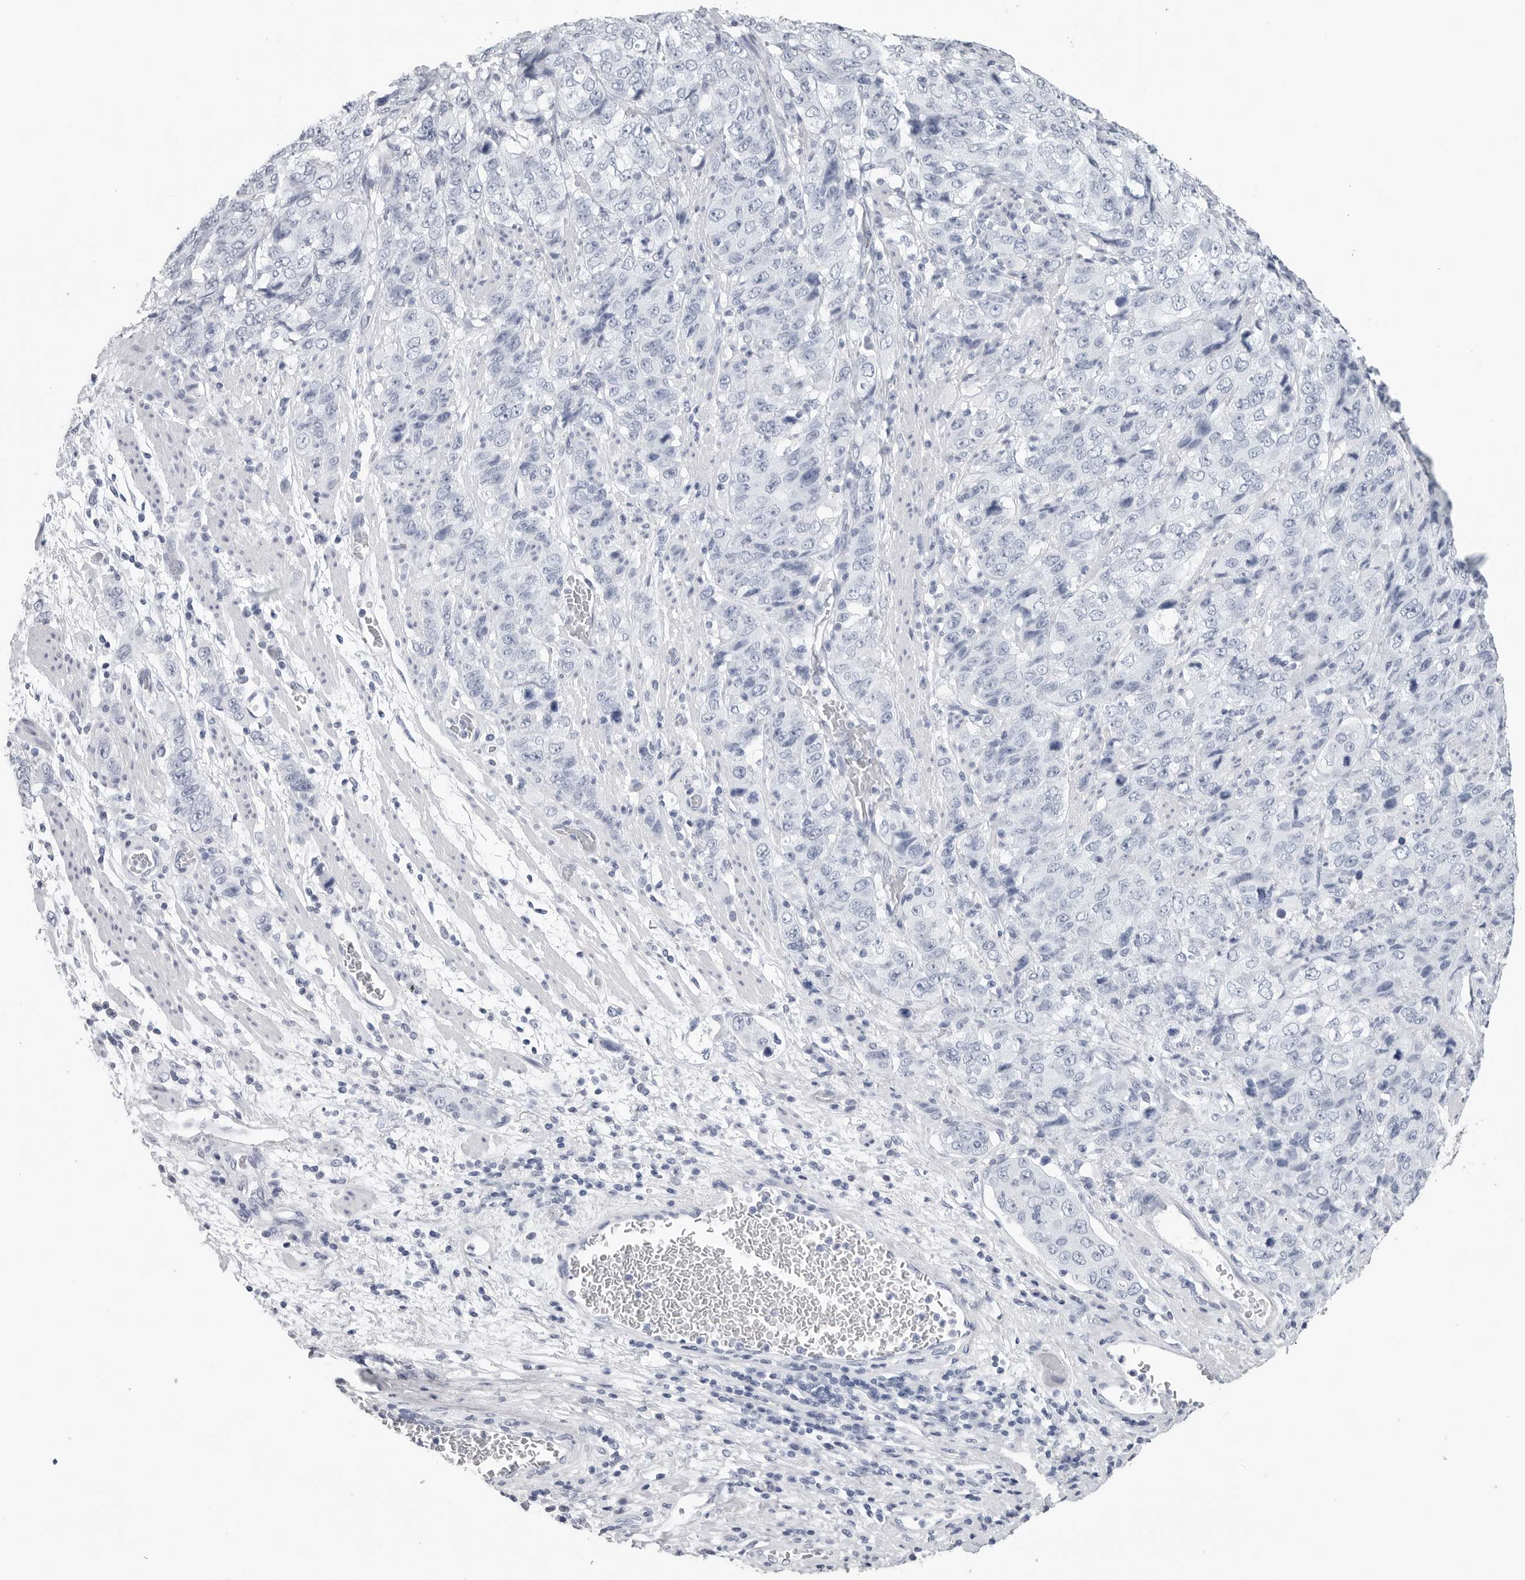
{"staining": {"intensity": "negative", "quantity": "none", "location": "none"}, "tissue": "stomach cancer", "cell_type": "Tumor cells", "image_type": "cancer", "snomed": [{"axis": "morphology", "description": "Adenocarcinoma, NOS"}, {"axis": "topography", "description": "Stomach"}], "caption": "Protein analysis of adenocarcinoma (stomach) displays no significant expression in tumor cells.", "gene": "CSH1", "patient": {"sex": "male", "age": 48}}